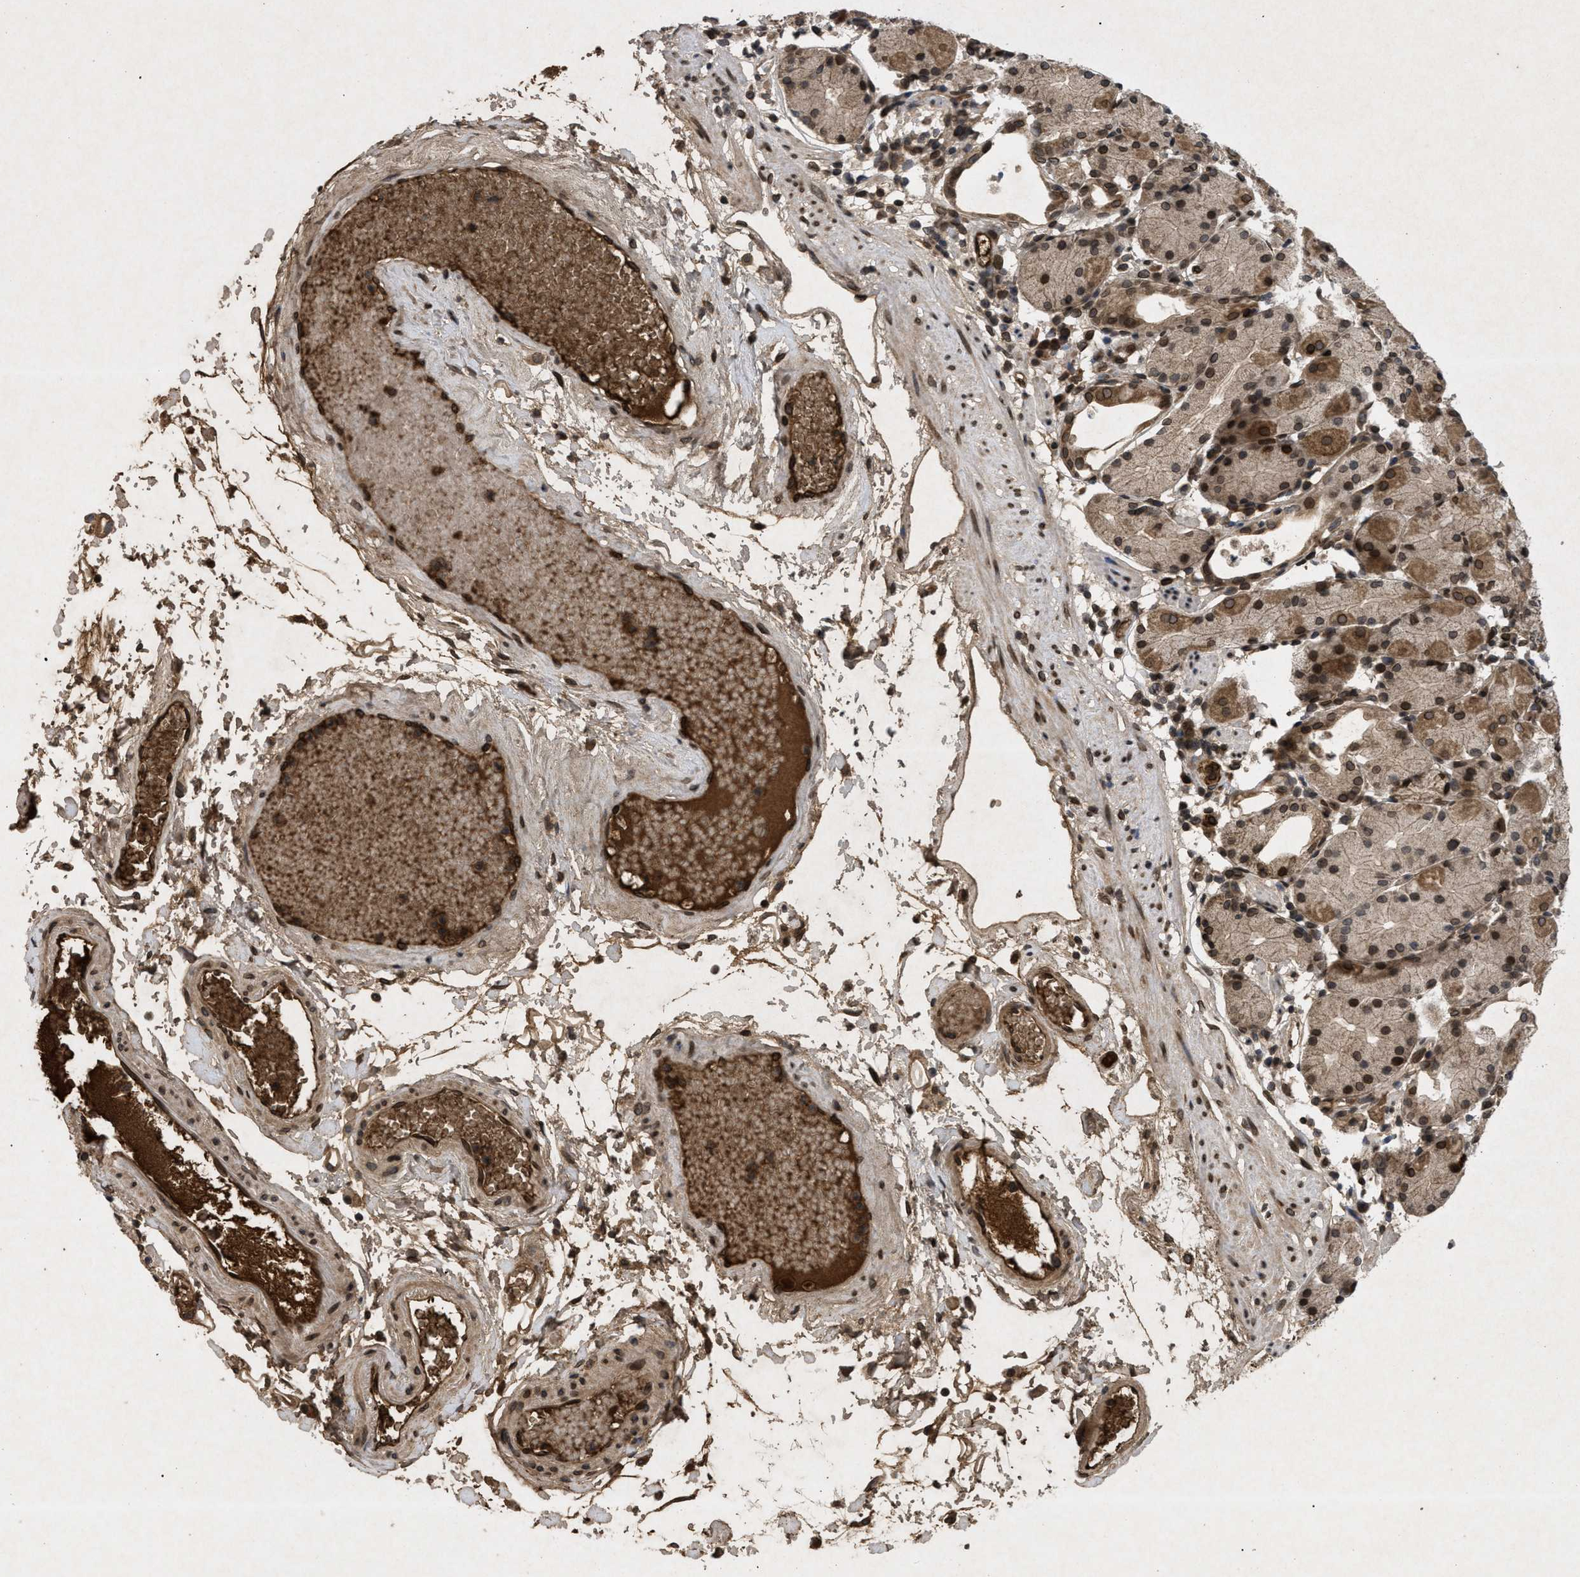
{"staining": {"intensity": "strong", "quantity": ">75%", "location": "cytoplasmic/membranous,nuclear"}, "tissue": "stomach", "cell_type": "Glandular cells", "image_type": "normal", "snomed": [{"axis": "morphology", "description": "Normal tissue, NOS"}, {"axis": "topography", "description": "Stomach"}, {"axis": "topography", "description": "Stomach, lower"}], "caption": "This micrograph demonstrates immunohistochemistry staining of normal human stomach, with high strong cytoplasmic/membranous,nuclear expression in approximately >75% of glandular cells.", "gene": "CRY1", "patient": {"sex": "female", "age": 75}}